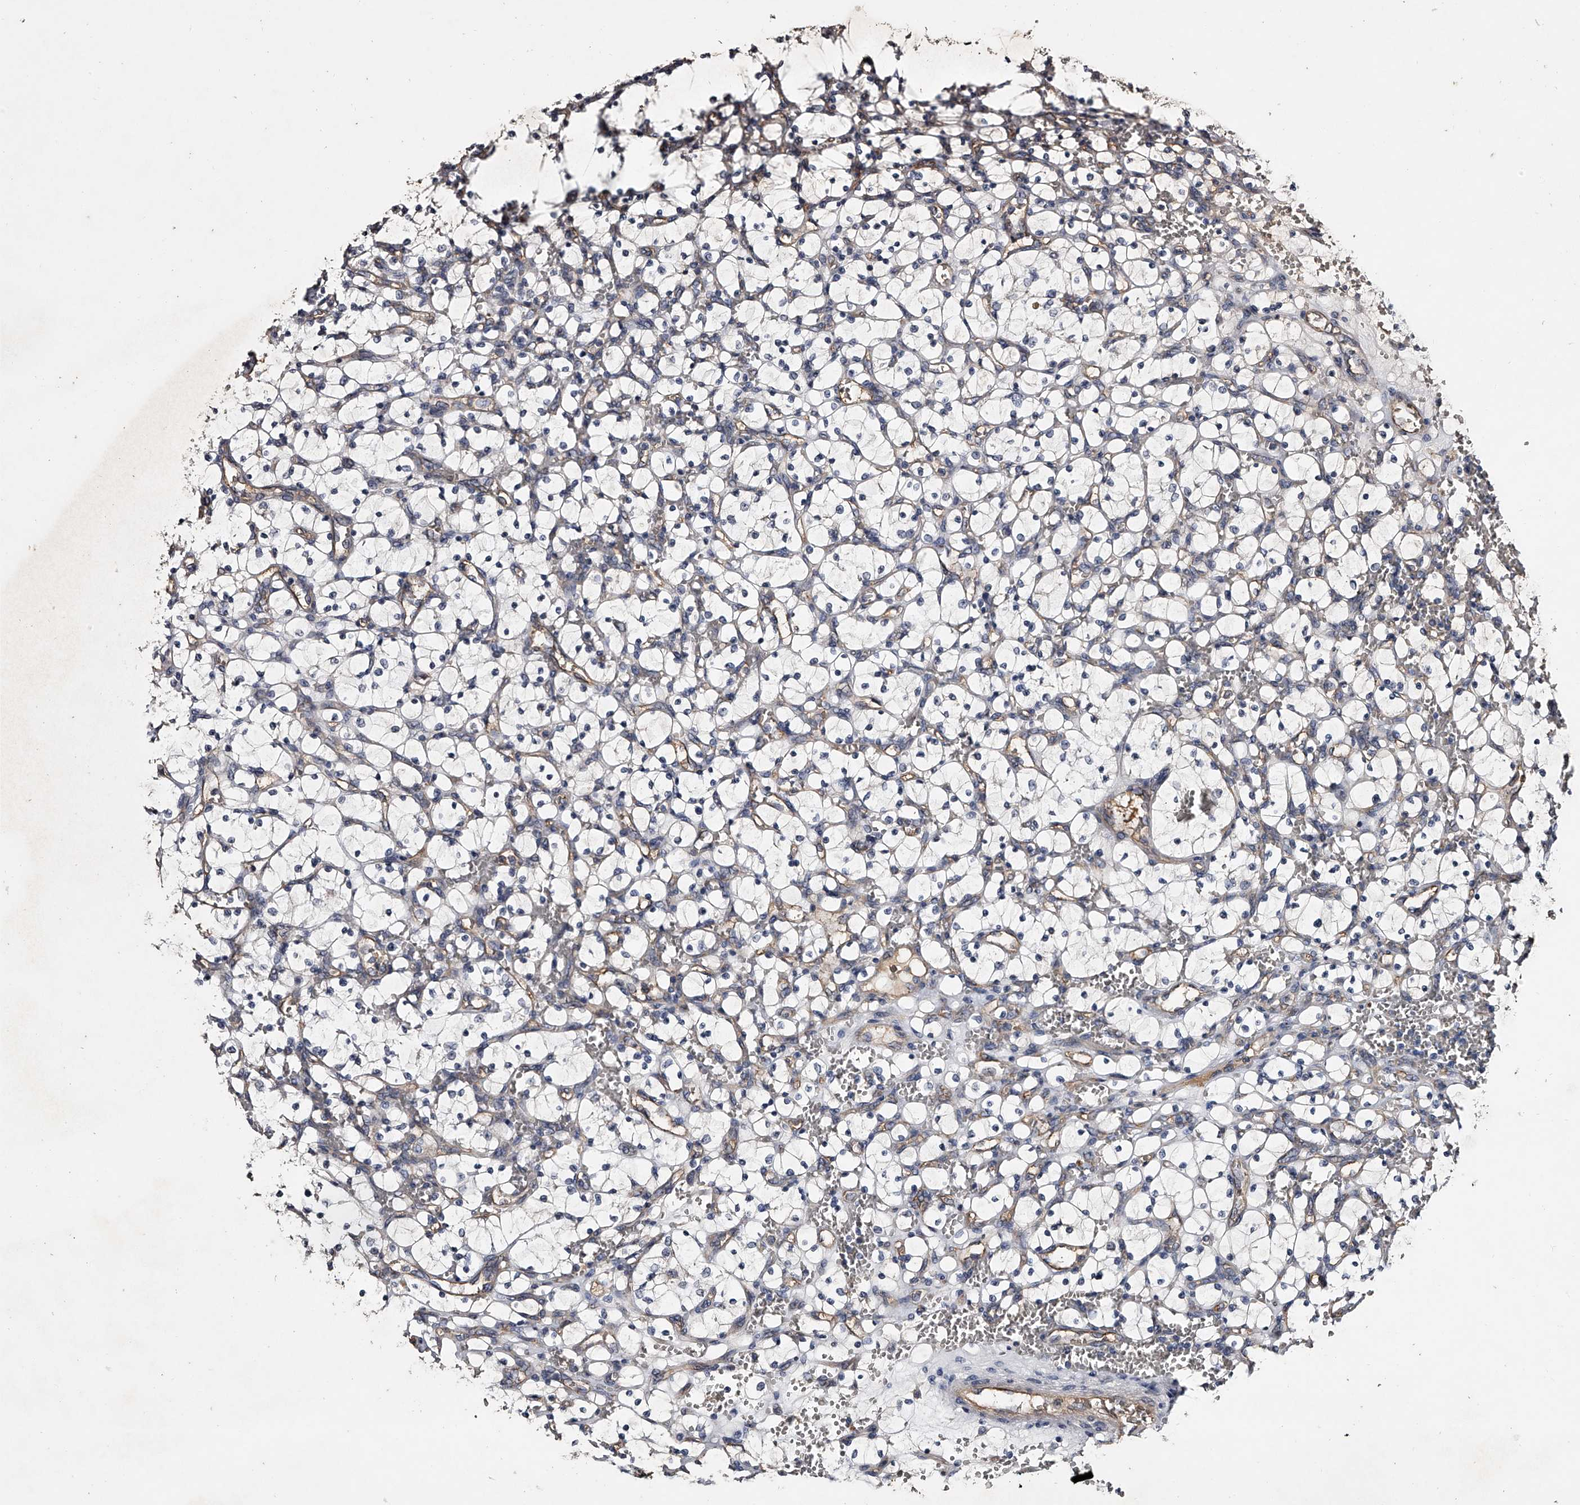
{"staining": {"intensity": "negative", "quantity": "none", "location": "none"}, "tissue": "renal cancer", "cell_type": "Tumor cells", "image_type": "cancer", "snomed": [{"axis": "morphology", "description": "Adenocarcinoma, NOS"}, {"axis": "topography", "description": "Kidney"}], "caption": "Renal cancer (adenocarcinoma) was stained to show a protein in brown. There is no significant expression in tumor cells.", "gene": "MDN1", "patient": {"sex": "female", "age": 69}}